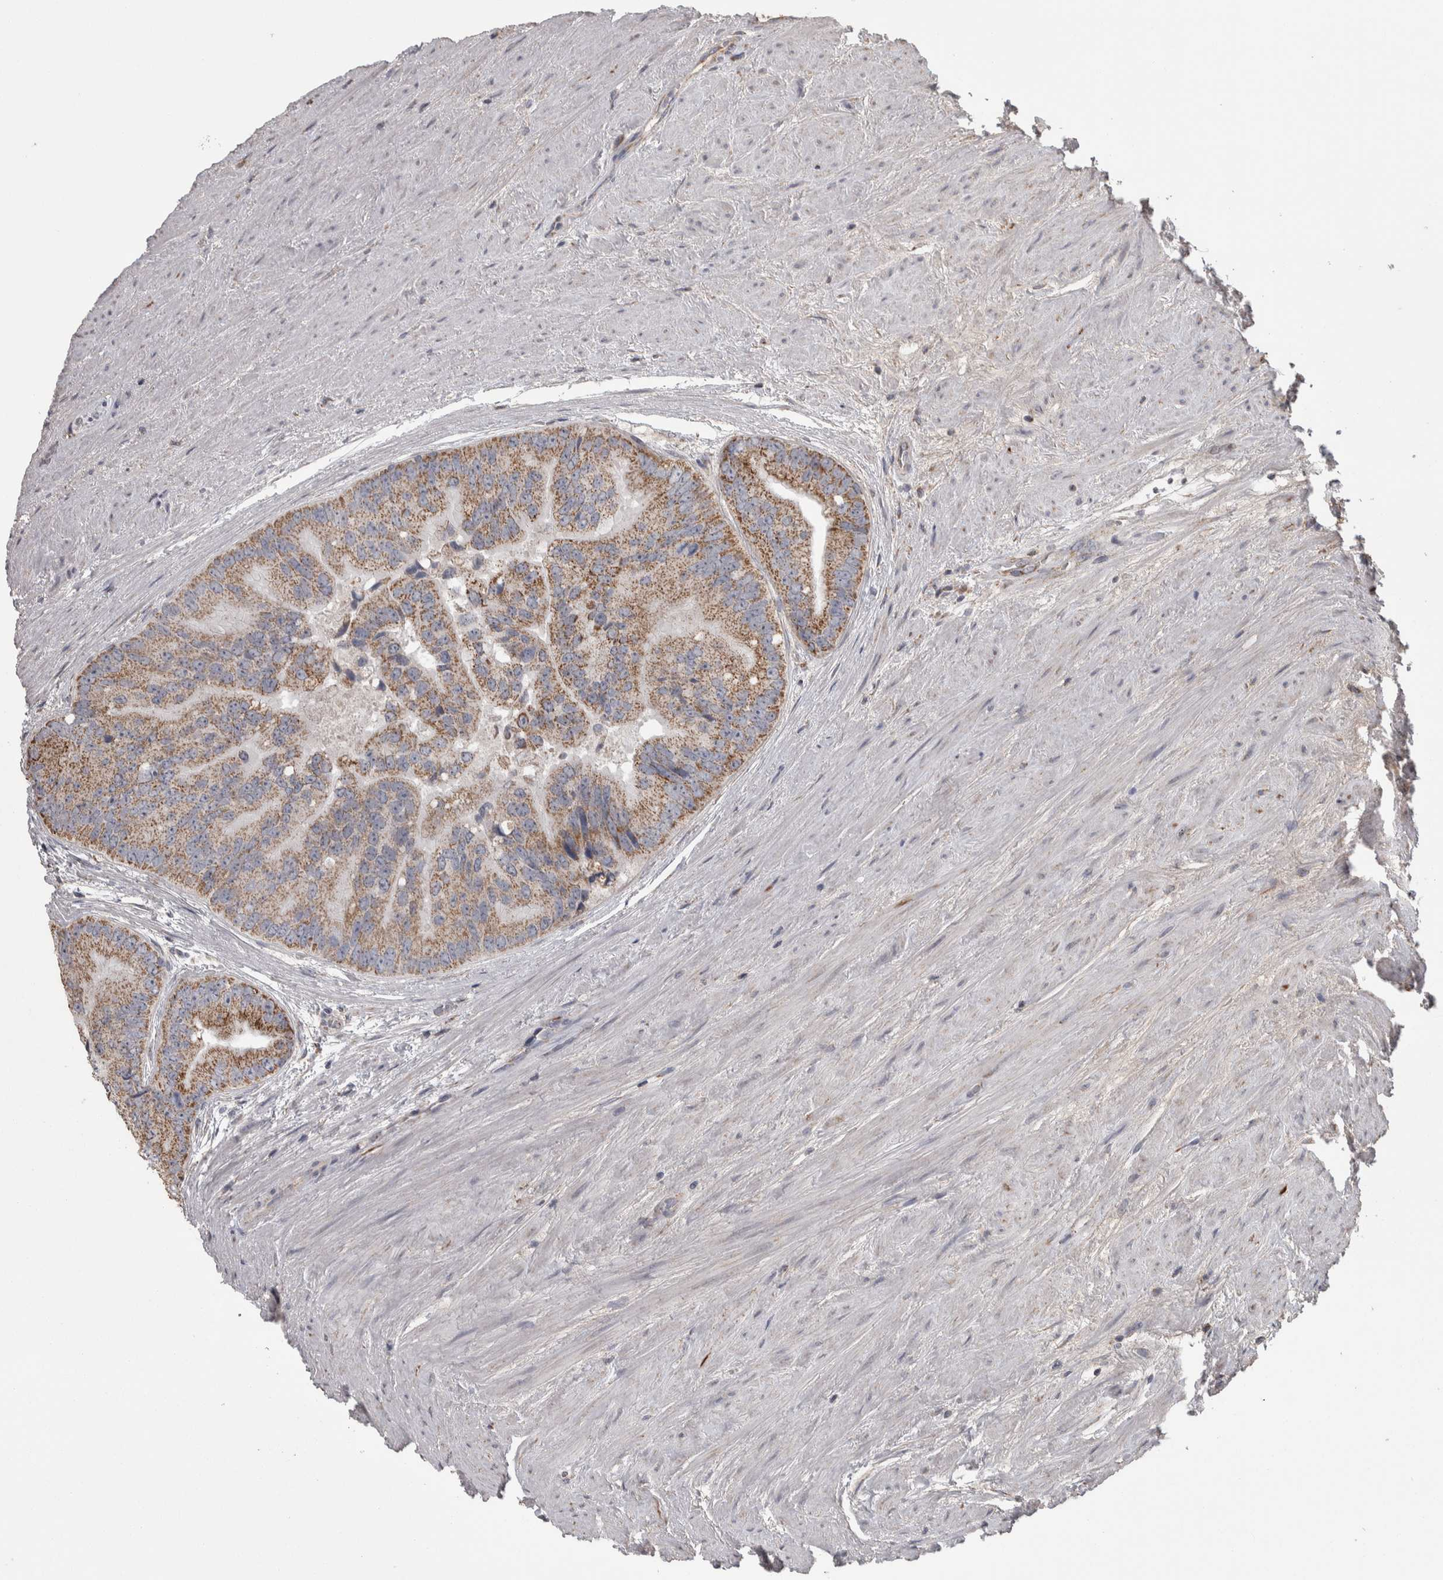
{"staining": {"intensity": "moderate", "quantity": ">75%", "location": "cytoplasmic/membranous"}, "tissue": "prostate cancer", "cell_type": "Tumor cells", "image_type": "cancer", "snomed": [{"axis": "morphology", "description": "Adenocarcinoma, High grade"}, {"axis": "topography", "description": "Prostate"}], "caption": "High-power microscopy captured an IHC photomicrograph of prostate high-grade adenocarcinoma, revealing moderate cytoplasmic/membranous staining in approximately >75% of tumor cells.", "gene": "SCO1", "patient": {"sex": "male", "age": 70}}